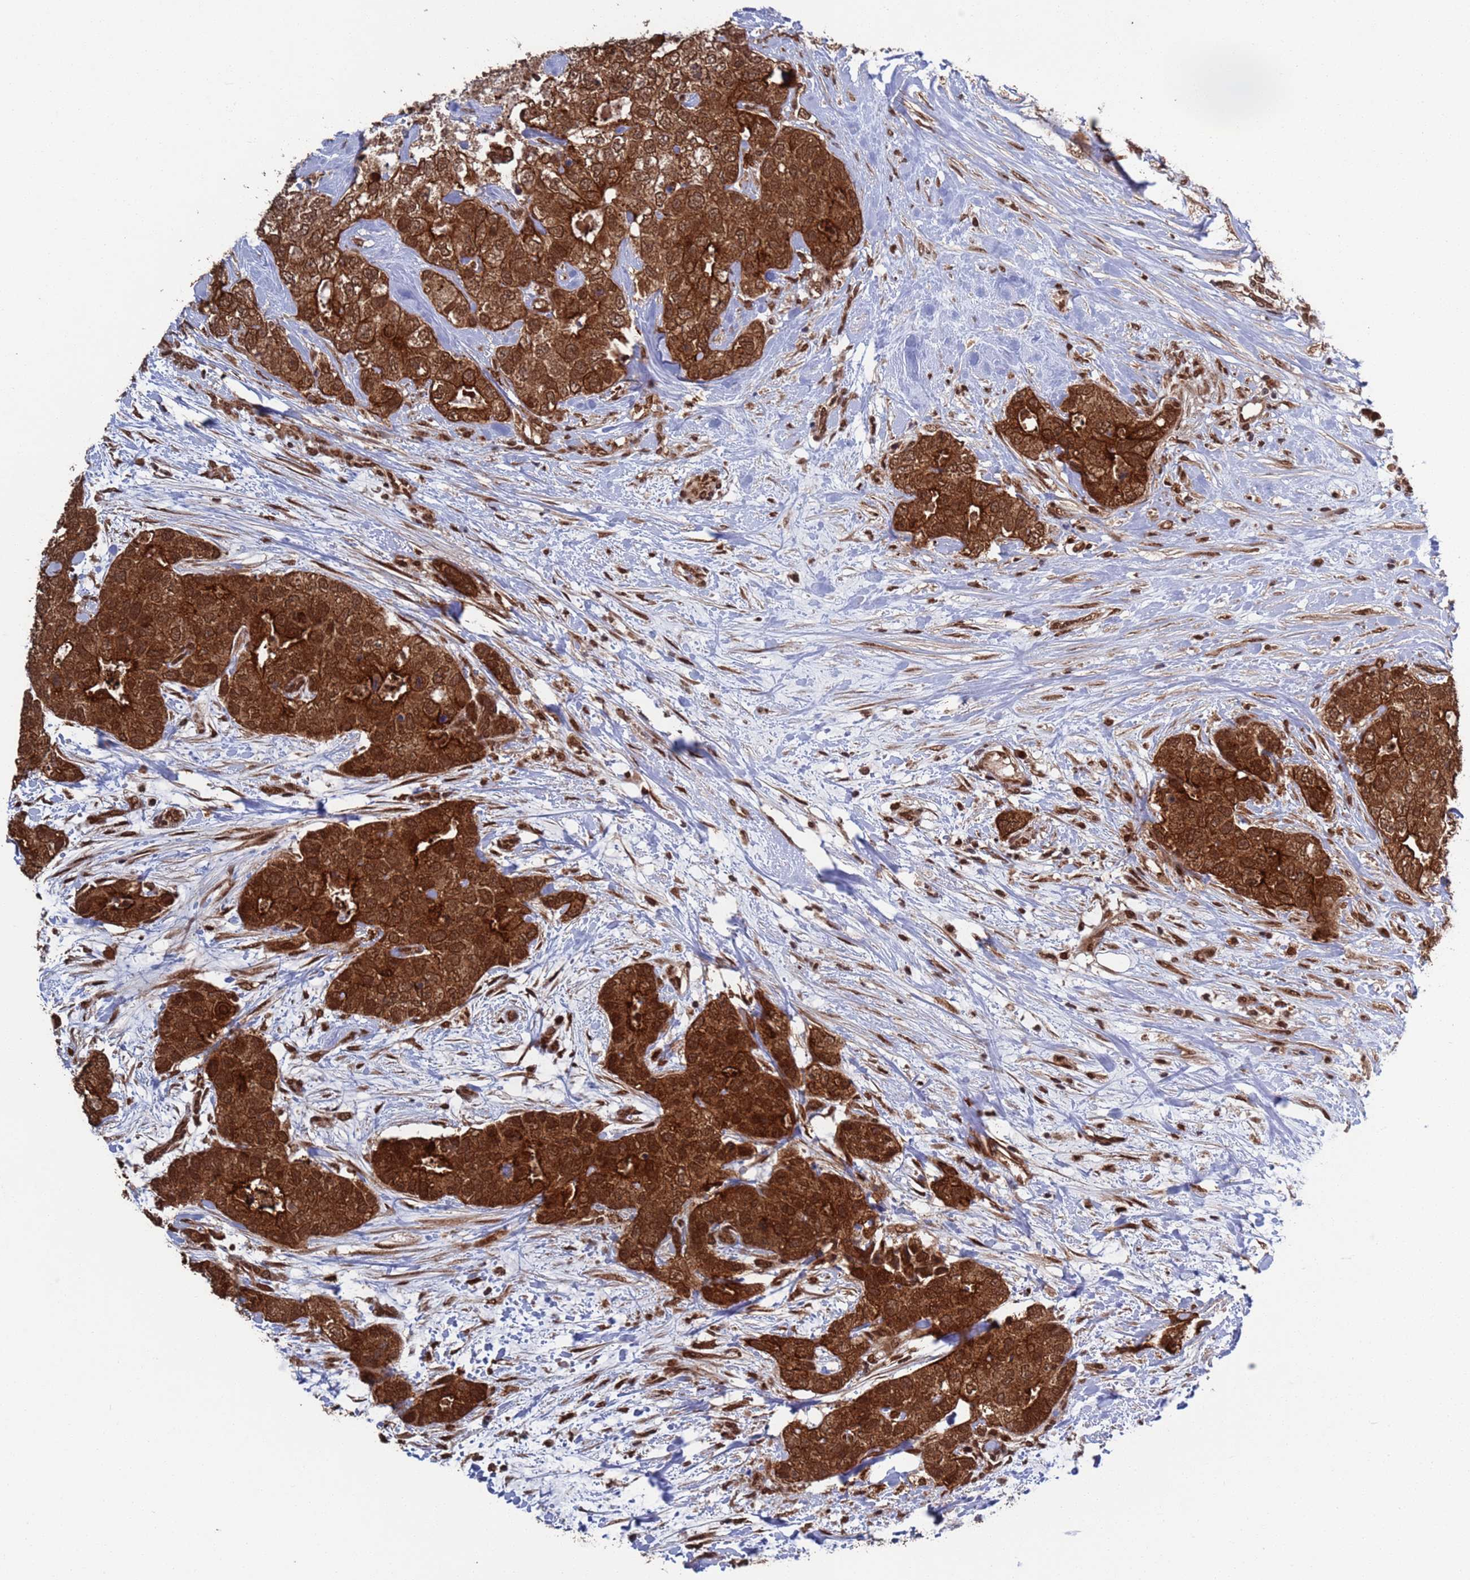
{"staining": {"intensity": "strong", "quantity": ">75%", "location": "cytoplasmic/membranous,nuclear"}, "tissue": "breast cancer", "cell_type": "Tumor cells", "image_type": "cancer", "snomed": [{"axis": "morphology", "description": "Duct carcinoma"}, {"axis": "topography", "description": "Breast"}], "caption": "The histopathology image reveals immunohistochemical staining of breast cancer (infiltrating ductal carcinoma). There is strong cytoplasmic/membranous and nuclear positivity is seen in approximately >75% of tumor cells. The protein is stained brown, and the nuclei are stained in blue (DAB IHC with brightfield microscopy, high magnification).", "gene": "FUBP3", "patient": {"sex": "female", "age": 62}}